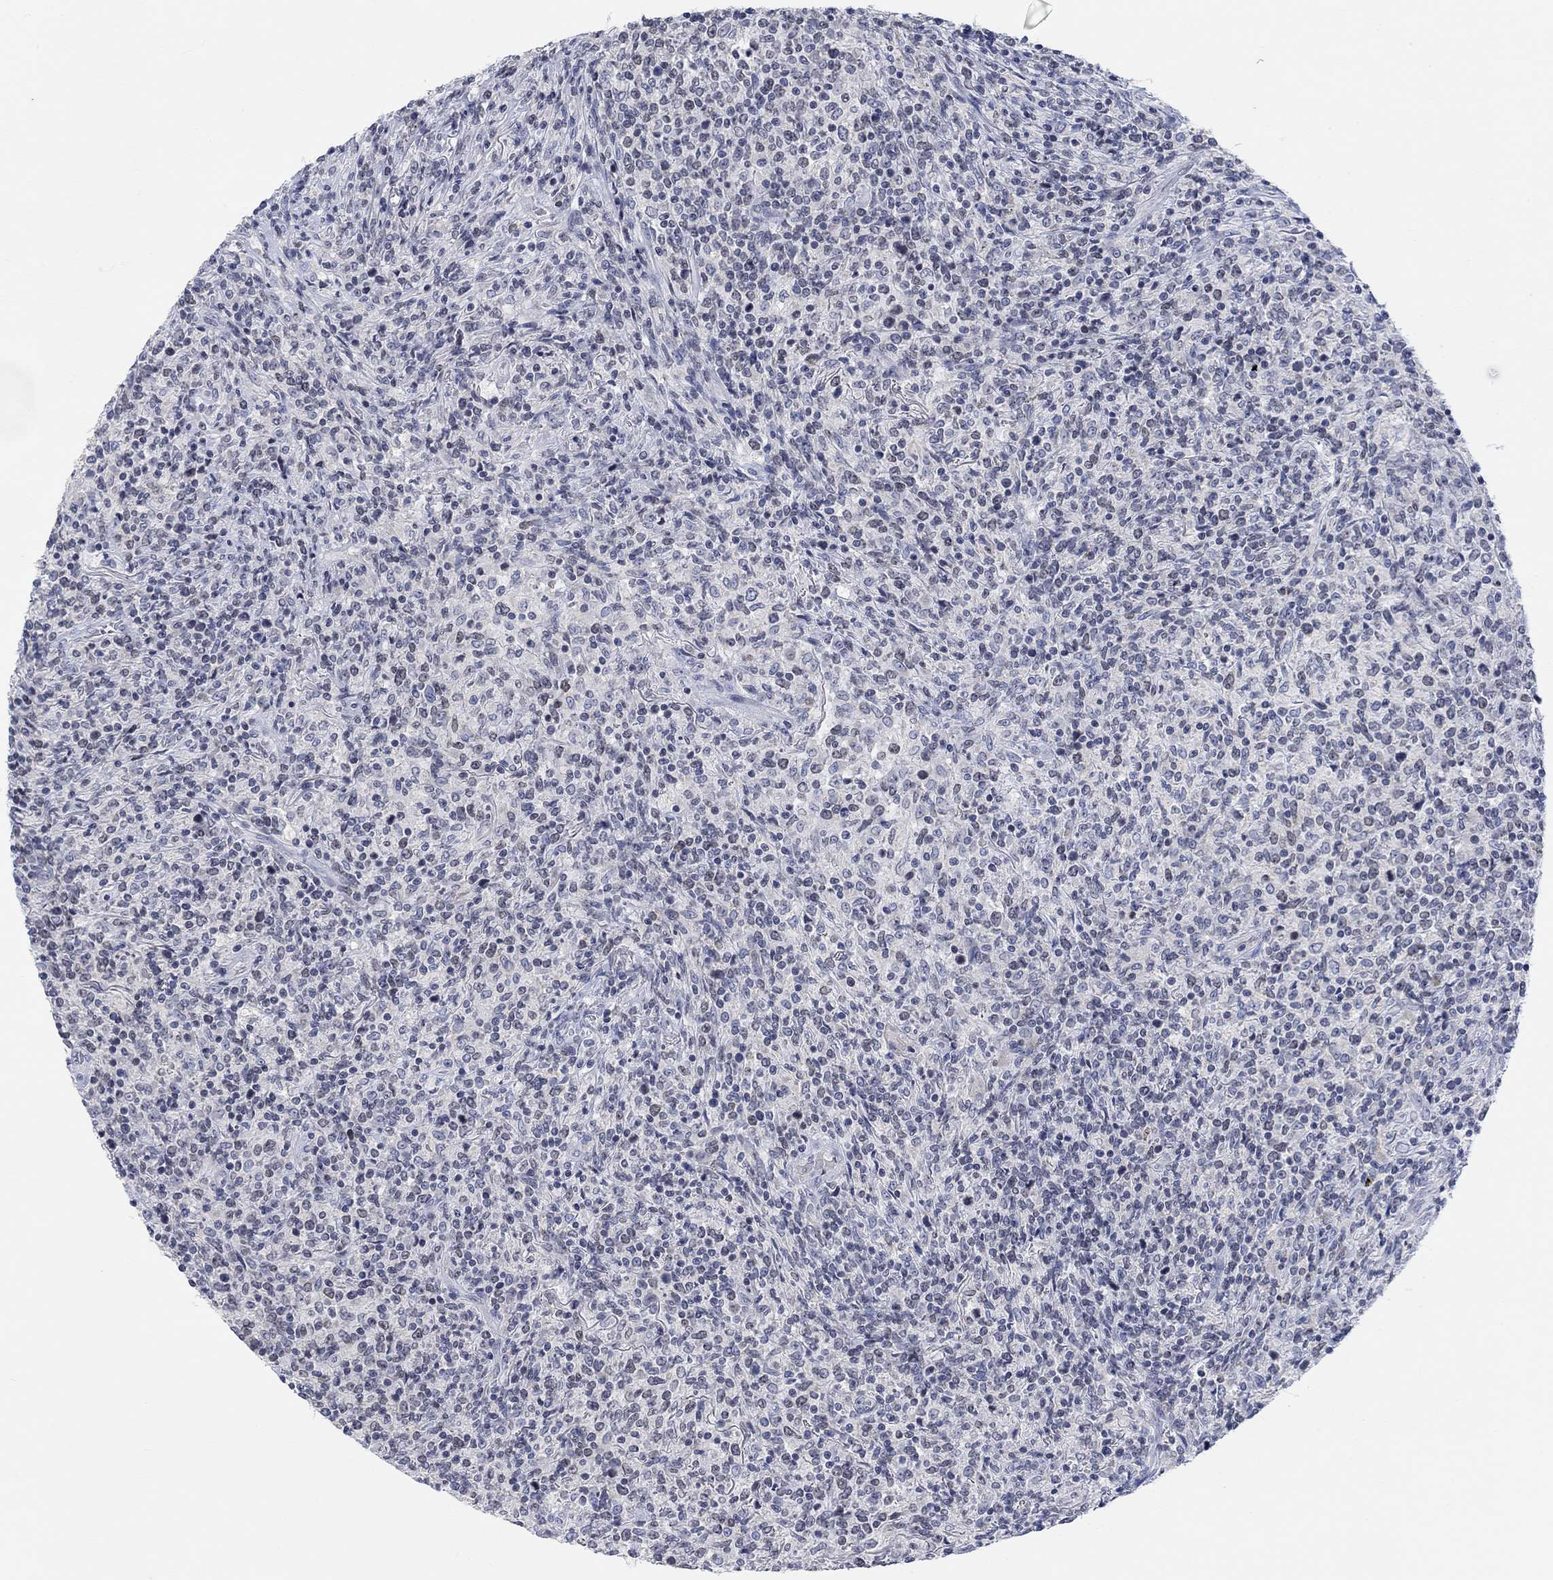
{"staining": {"intensity": "negative", "quantity": "none", "location": "none"}, "tissue": "lymphoma", "cell_type": "Tumor cells", "image_type": "cancer", "snomed": [{"axis": "morphology", "description": "Malignant lymphoma, non-Hodgkin's type, High grade"}, {"axis": "topography", "description": "Lung"}], "caption": "This is an immunohistochemistry photomicrograph of malignant lymphoma, non-Hodgkin's type (high-grade). There is no expression in tumor cells.", "gene": "ATP6V1E2", "patient": {"sex": "male", "age": 79}}